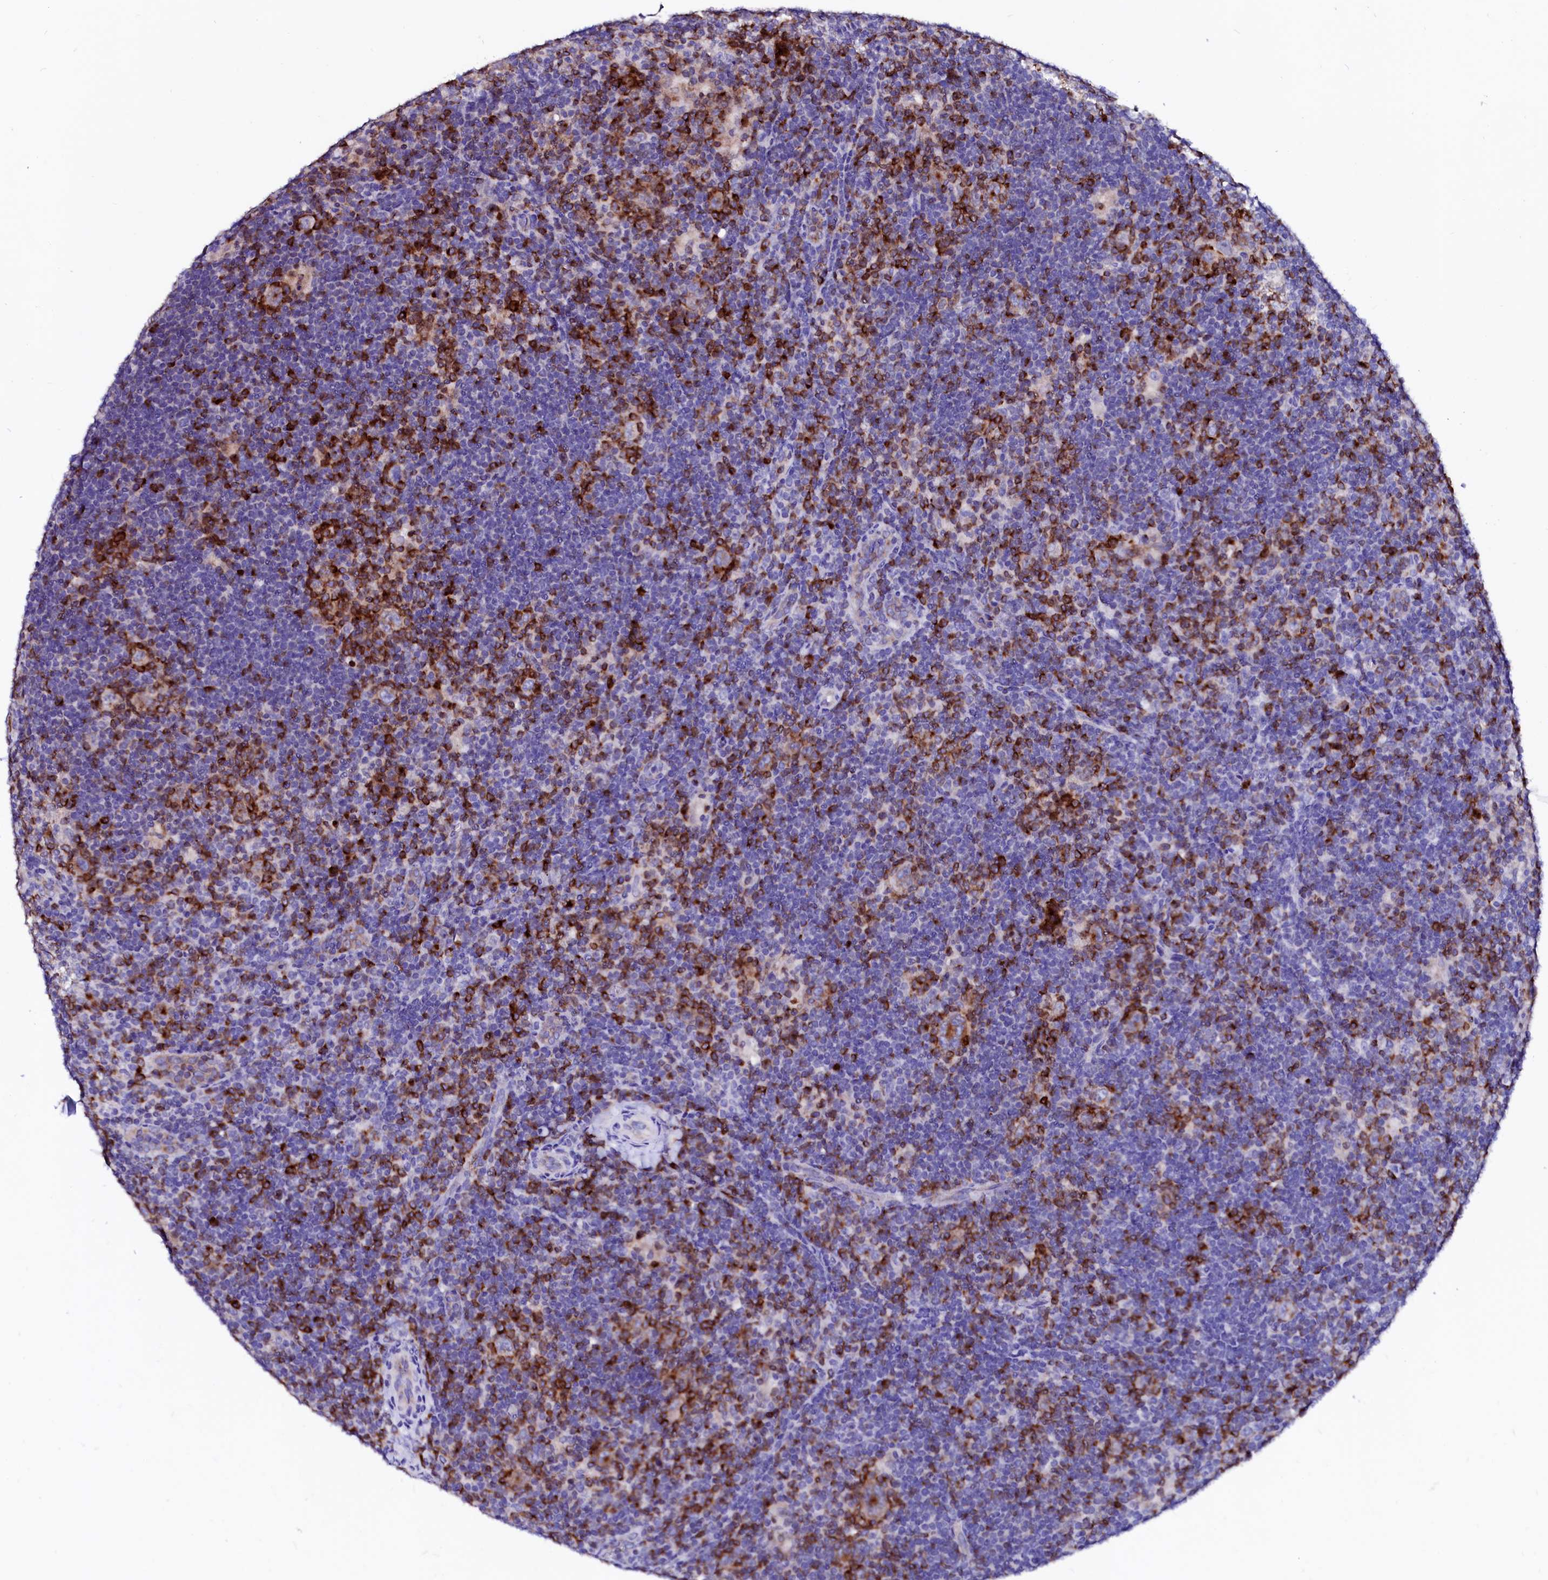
{"staining": {"intensity": "negative", "quantity": "none", "location": "none"}, "tissue": "lymphoma", "cell_type": "Tumor cells", "image_type": "cancer", "snomed": [{"axis": "morphology", "description": "Hodgkin's disease, NOS"}, {"axis": "topography", "description": "Lymph node"}], "caption": "IHC photomicrograph of human Hodgkin's disease stained for a protein (brown), which exhibits no expression in tumor cells.", "gene": "RAB27A", "patient": {"sex": "female", "age": 57}}